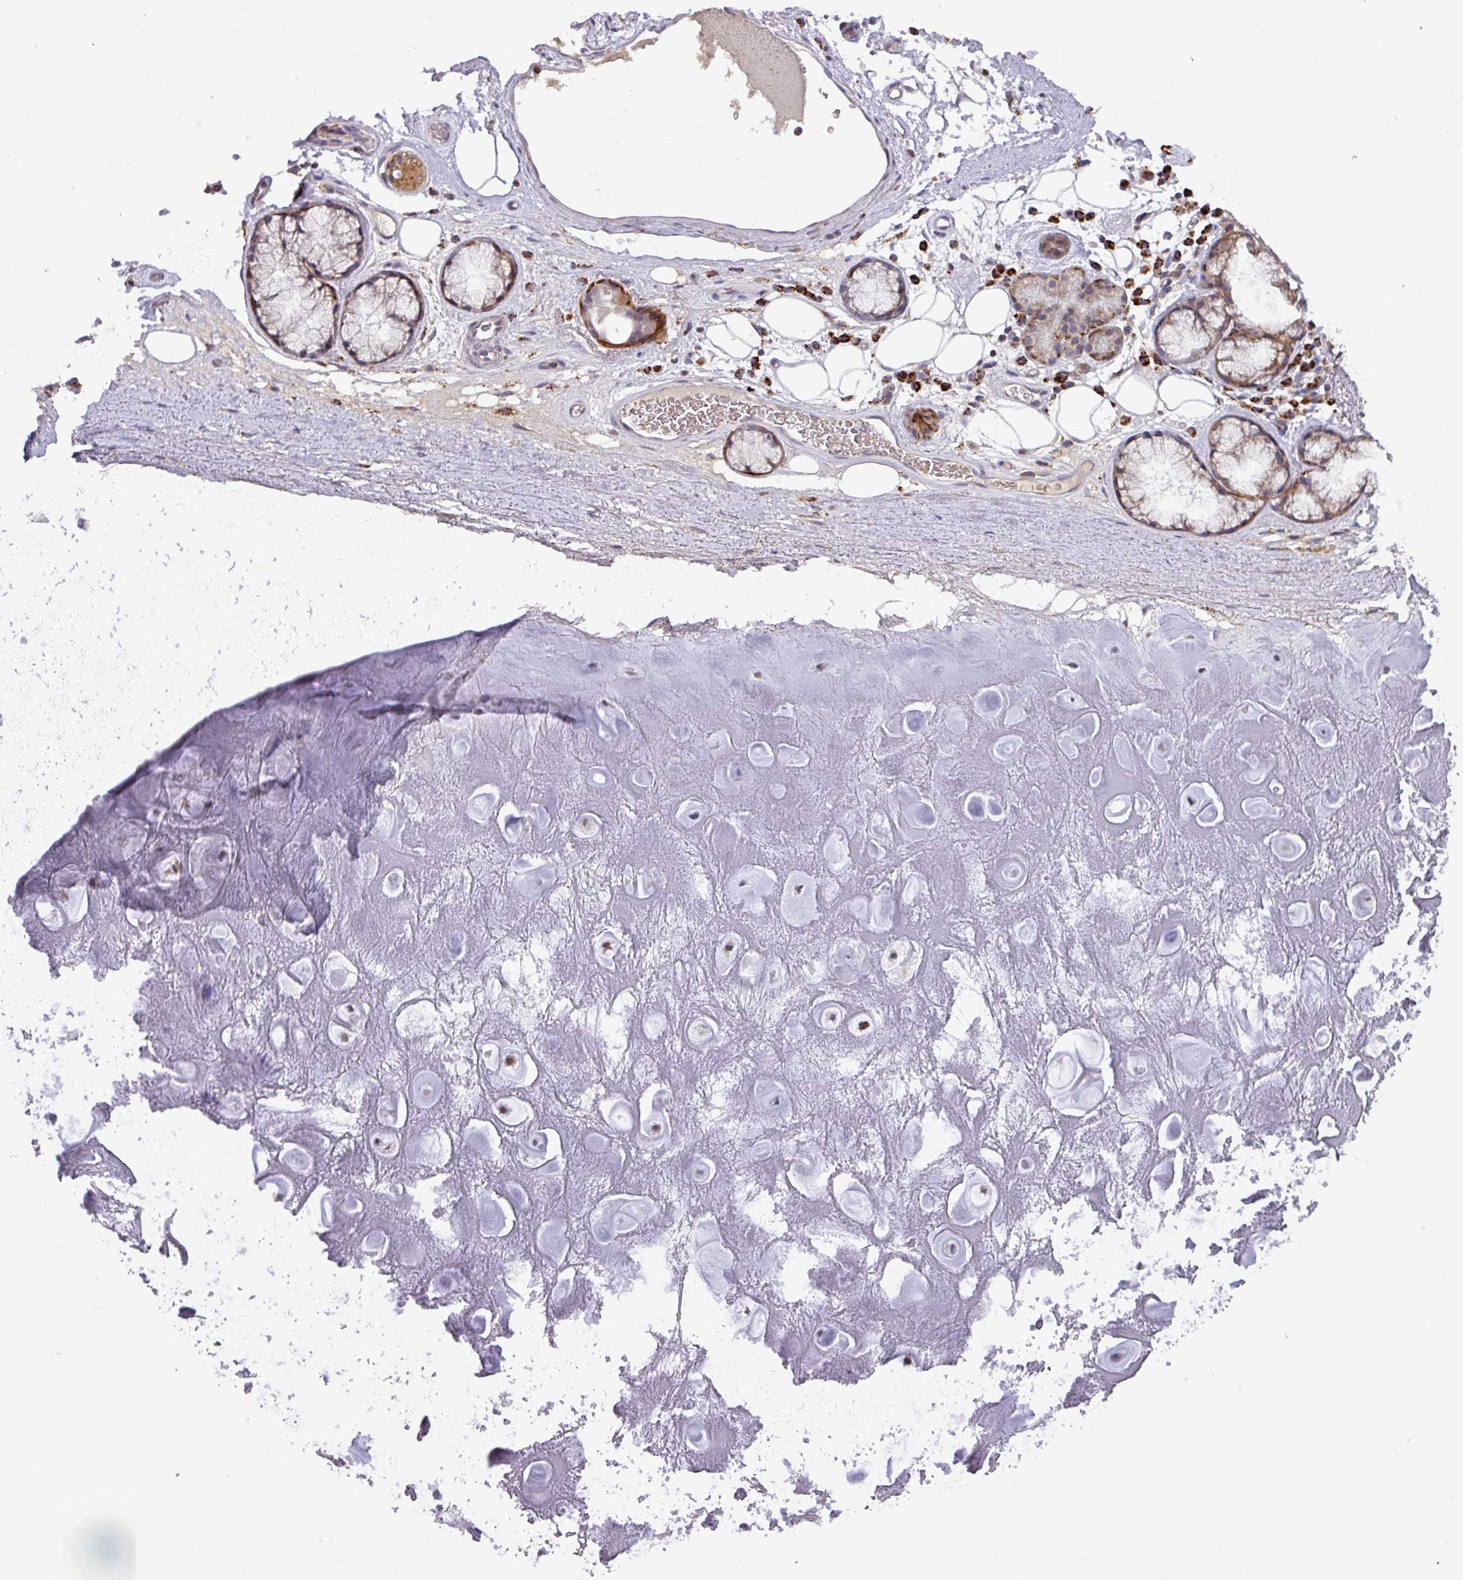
{"staining": {"intensity": "negative", "quantity": "none", "location": "none"}, "tissue": "adipose tissue", "cell_type": "Adipocytes", "image_type": "normal", "snomed": [{"axis": "morphology", "description": "Normal tissue, NOS"}, {"axis": "topography", "description": "Cartilage tissue"}], "caption": "DAB (3,3'-diaminobenzidine) immunohistochemical staining of benign human adipose tissue reveals no significant staining in adipocytes. Nuclei are stained in blue.", "gene": "AKIRIN1", "patient": {"sex": "male", "age": 81}}